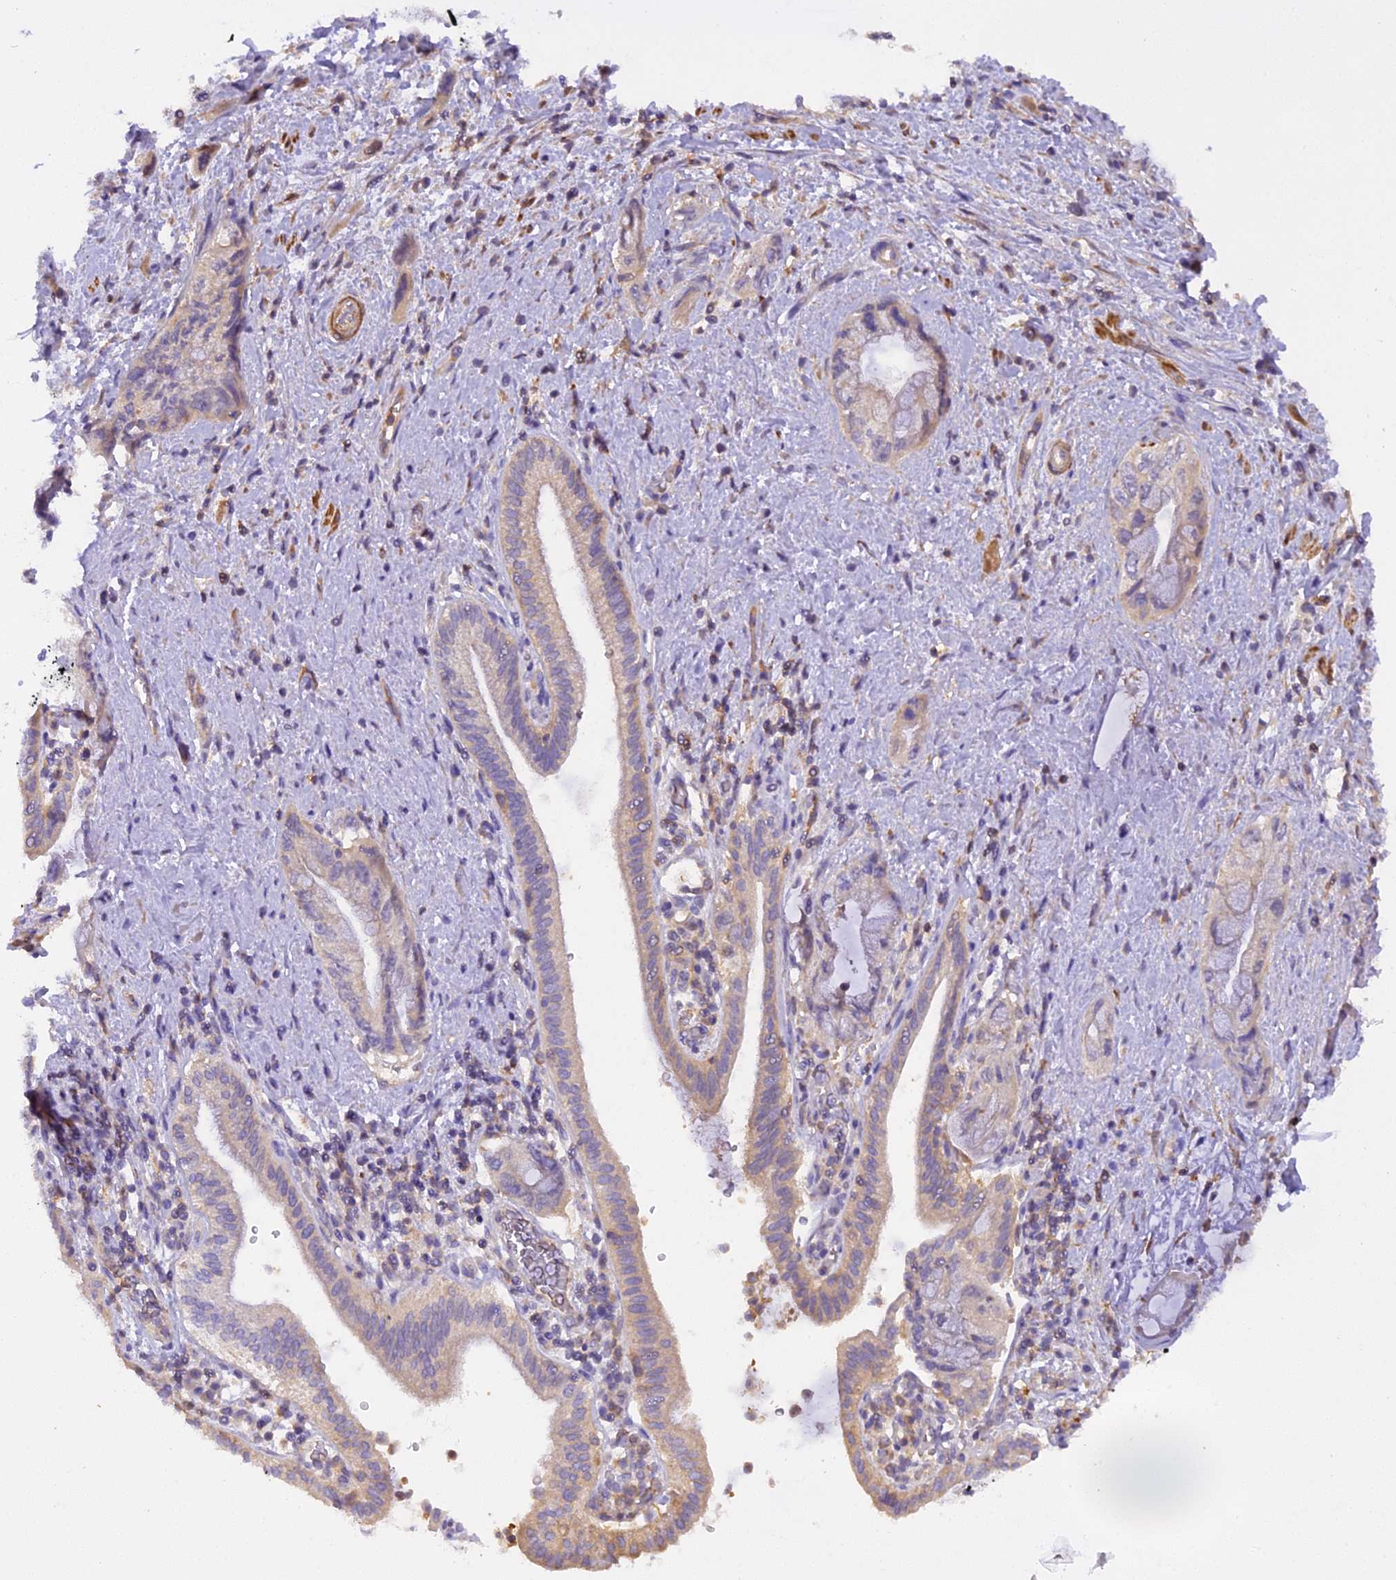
{"staining": {"intensity": "weak", "quantity": "25%-75%", "location": "cytoplasmic/membranous"}, "tissue": "pancreatic cancer", "cell_type": "Tumor cells", "image_type": "cancer", "snomed": [{"axis": "morphology", "description": "Adenocarcinoma, NOS"}, {"axis": "topography", "description": "Pancreas"}], "caption": "Weak cytoplasmic/membranous expression is present in about 25%-75% of tumor cells in pancreatic cancer (adenocarcinoma). (DAB IHC with brightfield microscopy, high magnification).", "gene": "STOML1", "patient": {"sex": "female", "age": 73}}